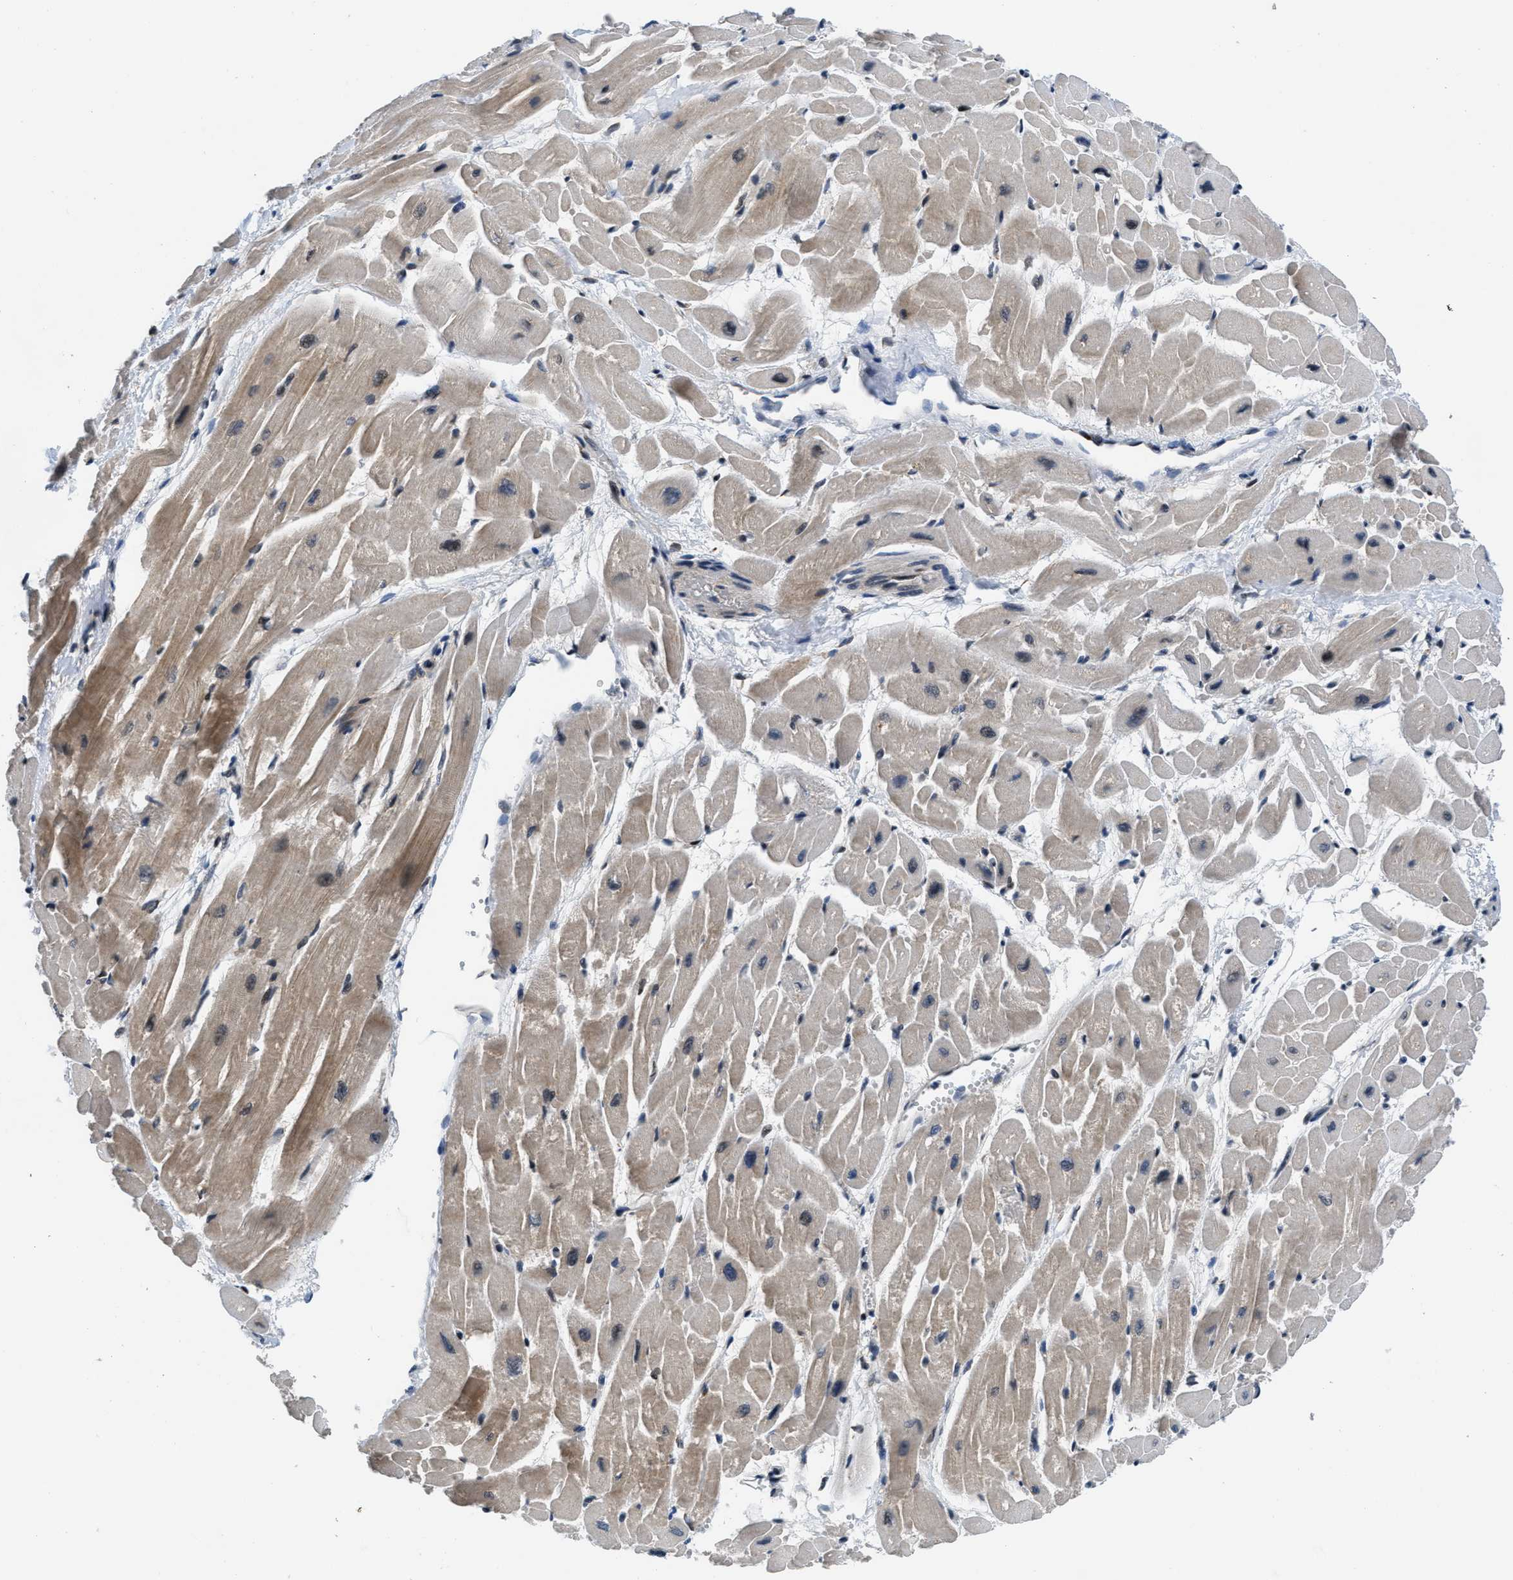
{"staining": {"intensity": "weak", "quantity": ">75%", "location": "cytoplasmic/membranous"}, "tissue": "heart muscle", "cell_type": "Cardiomyocytes", "image_type": "normal", "snomed": [{"axis": "morphology", "description": "Normal tissue, NOS"}, {"axis": "topography", "description": "Heart"}], "caption": "Immunohistochemical staining of benign human heart muscle reveals >75% levels of weak cytoplasmic/membranous protein expression in about >75% of cardiomyocytes. The staining was performed using DAB, with brown indicating positive protein expression. Nuclei are stained blue with hematoxylin.", "gene": "SETD5", "patient": {"sex": "male", "age": 45}}